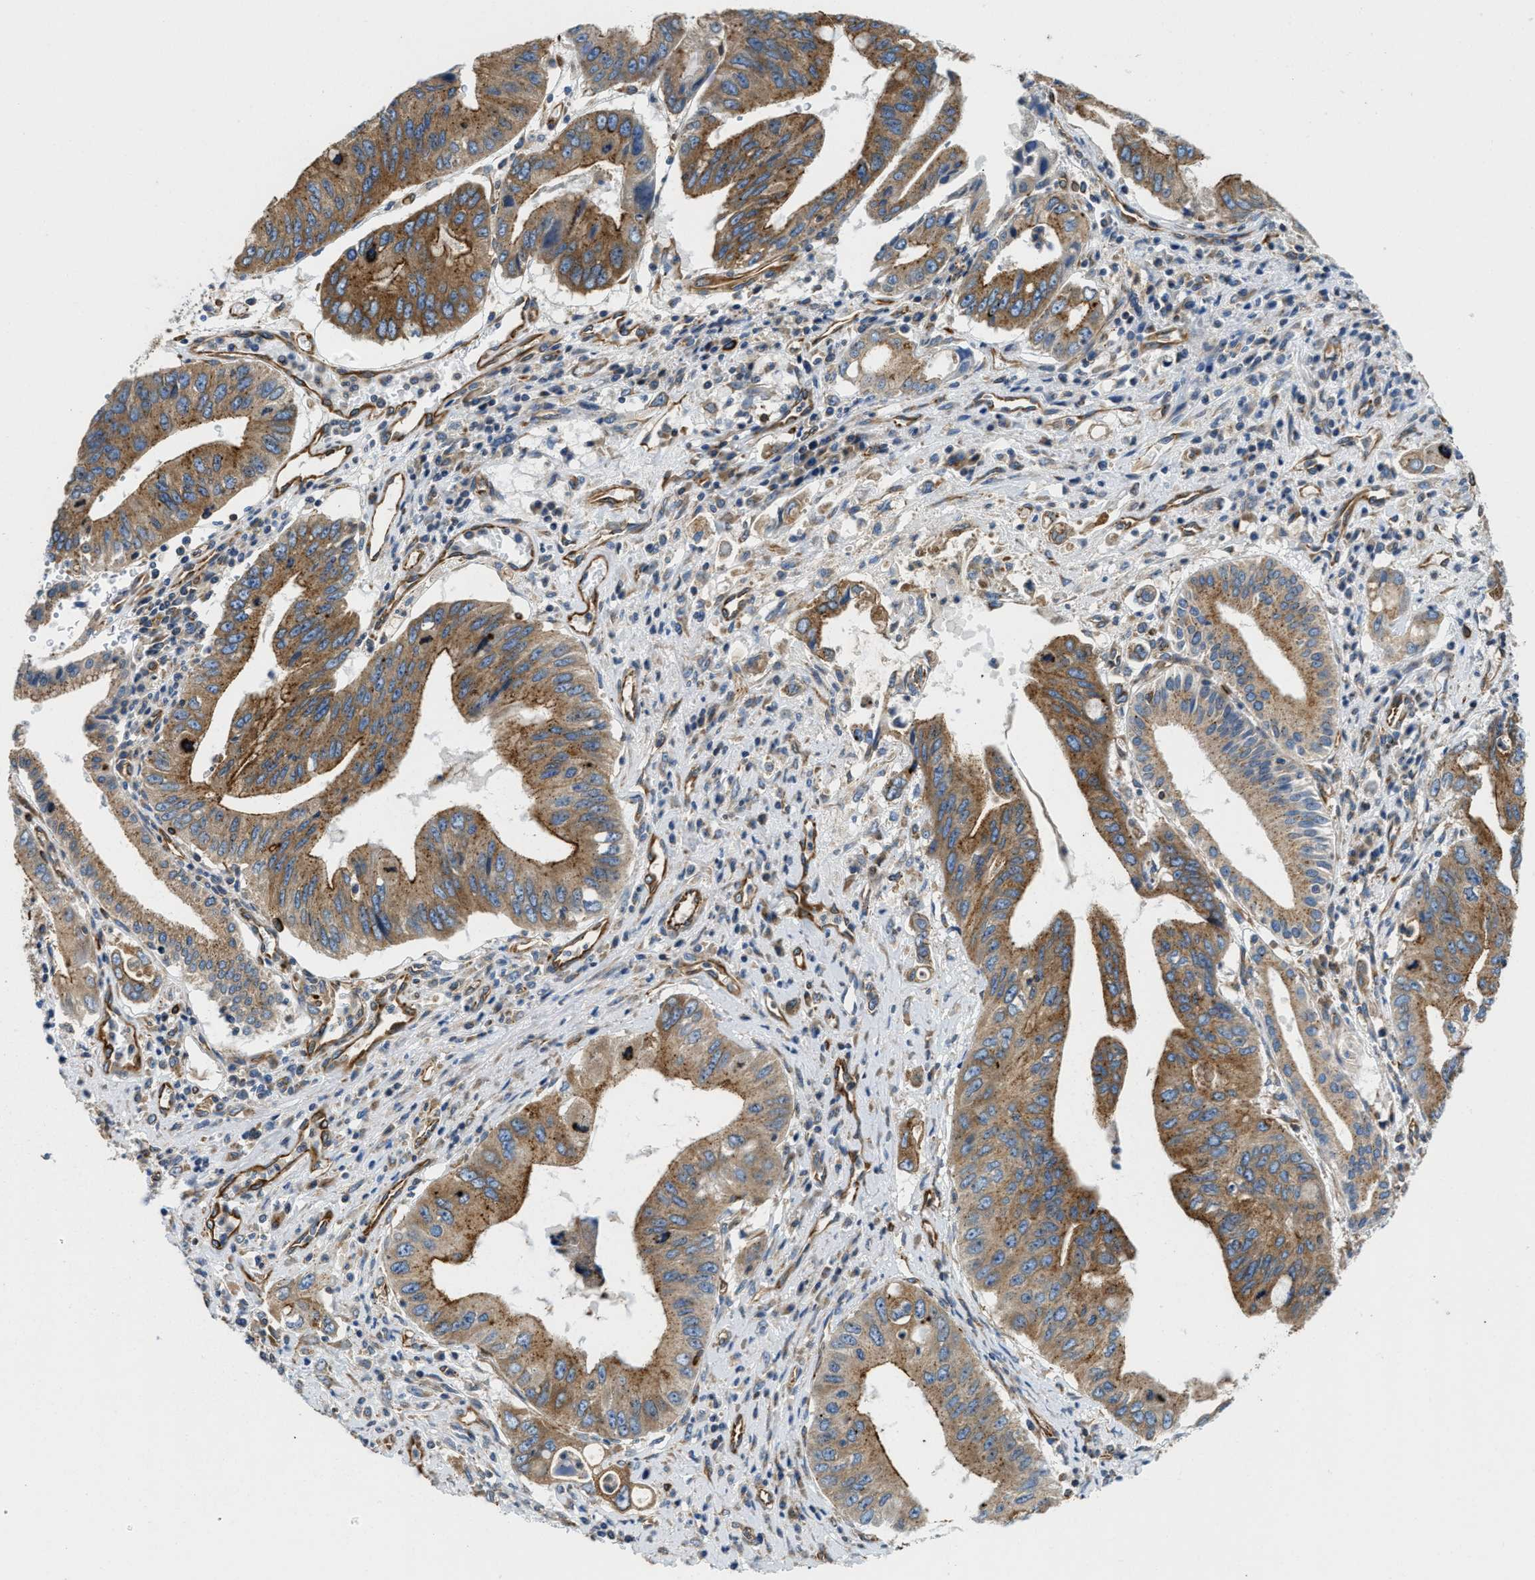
{"staining": {"intensity": "moderate", "quantity": ">75%", "location": "cytoplasmic/membranous"}, "tissue": "pancreatic cancer", "cell_type": "Tumor cells", "image_type": "cancer", "snomed": [{"axis": "morphology", "description": "Adenocarcinoma, NOS"}, {"axis": "topography", "description": "Pancreas"}], "caption": "Adenocarcinoma (pancreatic) stained with a protein marker shows moderate staining in tumor cells.", "gene": "HSD17B12", "patient": {"sex": "female", "age": 73}}